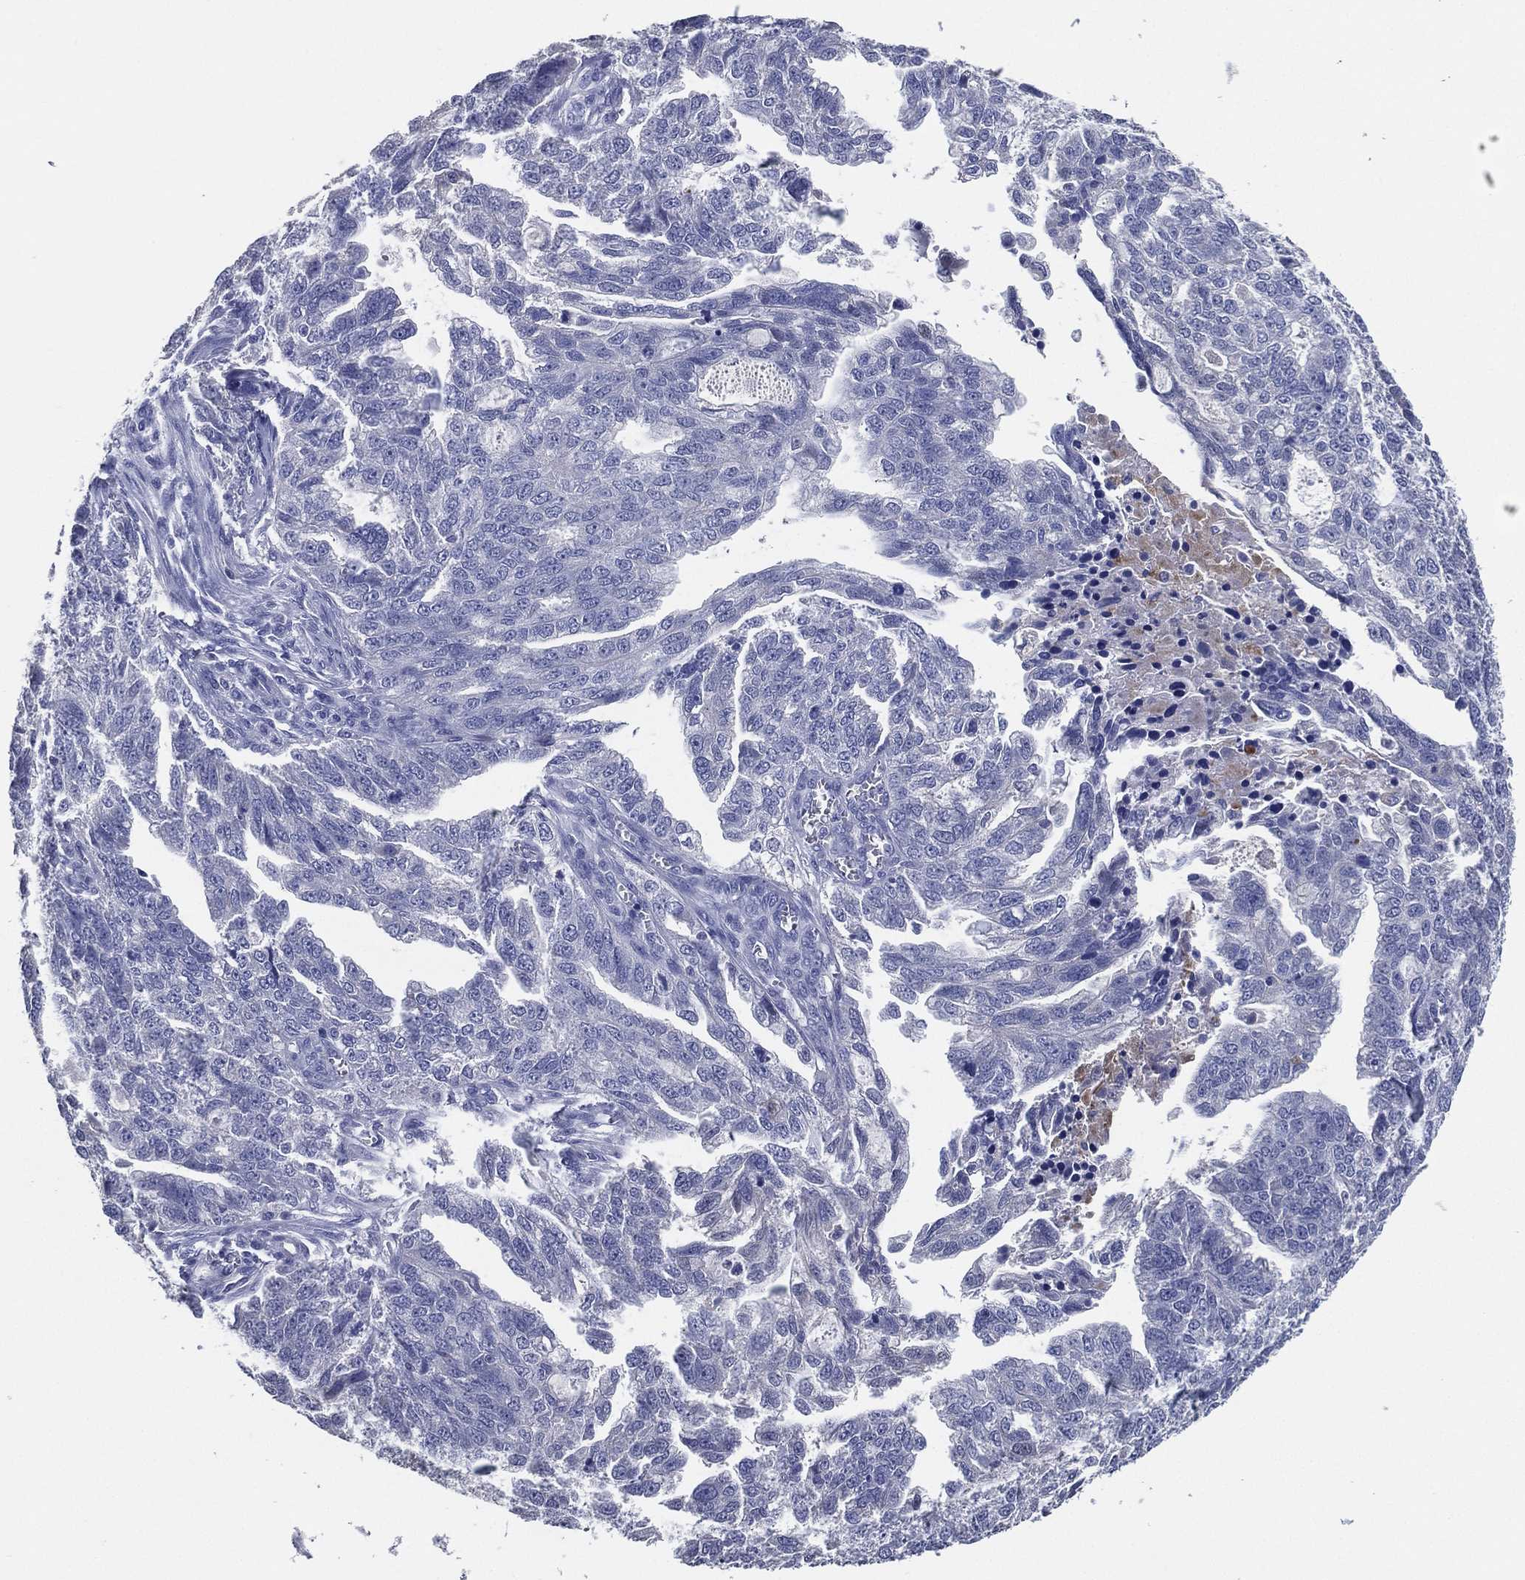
{"staining": {"intensity": "negative", "quantity": "none", "location": "none"}, "tissue": "ovarian cancer", "cell_type": "Tumor cells", "image_type": "cancer", "snomed": [{"axis": "morphology", "description": "Cystadenocarcinoma, serous, NOS"}, {"axis": "topography", "description": "Ovary"}], "caption": "IHC of ovarian cancer shows no staining in tumor cells. (DAB immunohistochemistry, high magnification).", "gene": "TFAP2A", "patient": {"sex": "female", "age": 51}}